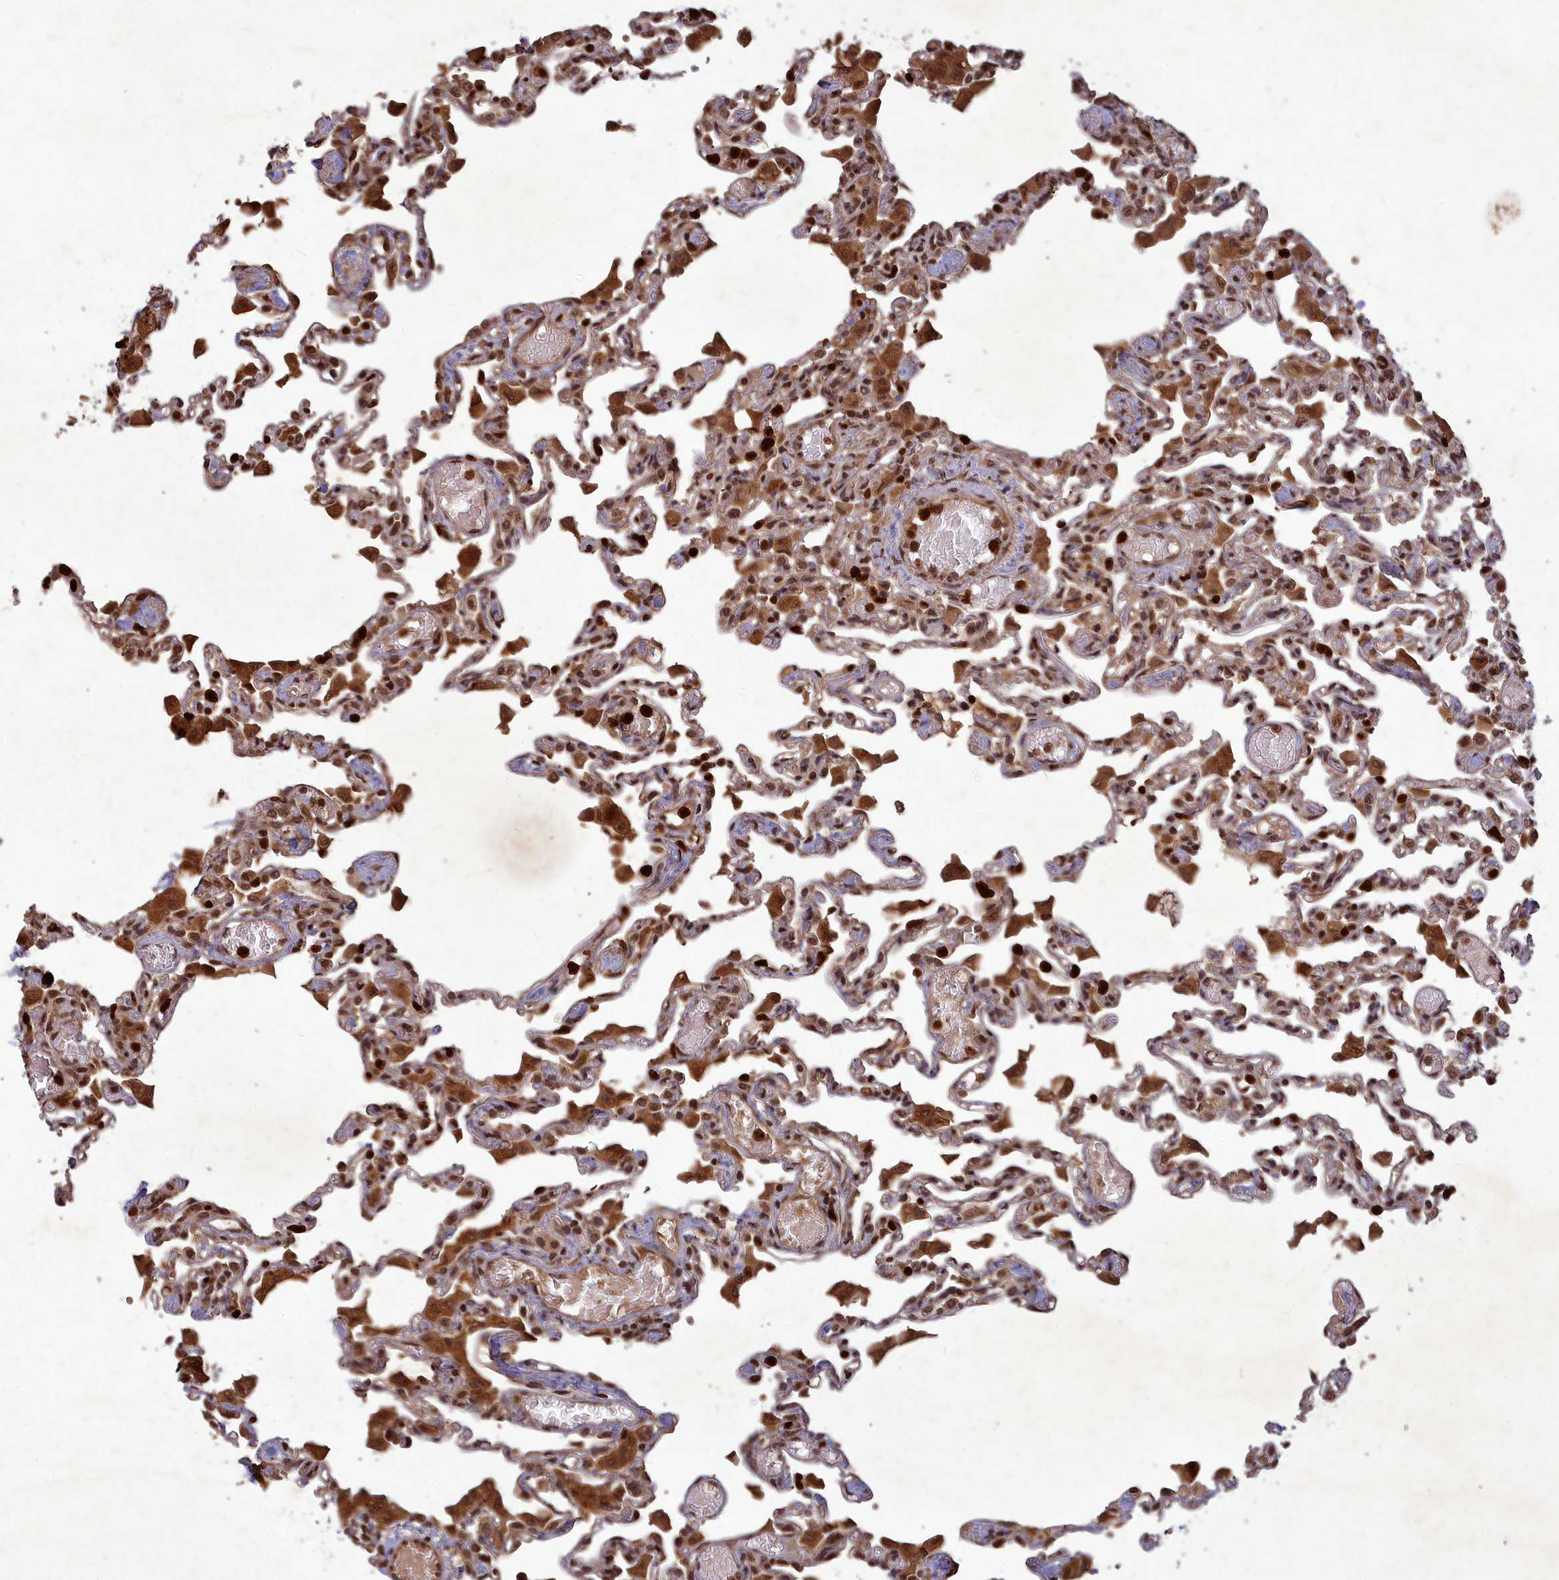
{"staining": {"intensity": "moderate", "quantity": ">75%", "location": "cytoplasmic/membranous,nuclear"}, "tissue": "lung", "cell_type": "Alveolar cells", "image_type": "normal", "snomed": [{"axis": "morphology", "description": "Normal tissue, NOS"}, {"axis": "topography", "description": "Bronchus"}, {"axis": "topography", "description": "Lung"}], "caption": "Immunohistochemistry (IHC) of unremarkable lung demonstrates medium levels of moderate cytoplasmic/membranous,nuclear staining in approximately >75% of alveolar cells.", "gene": "SRMS", "patient": {"sex": "female", "age": 49}}